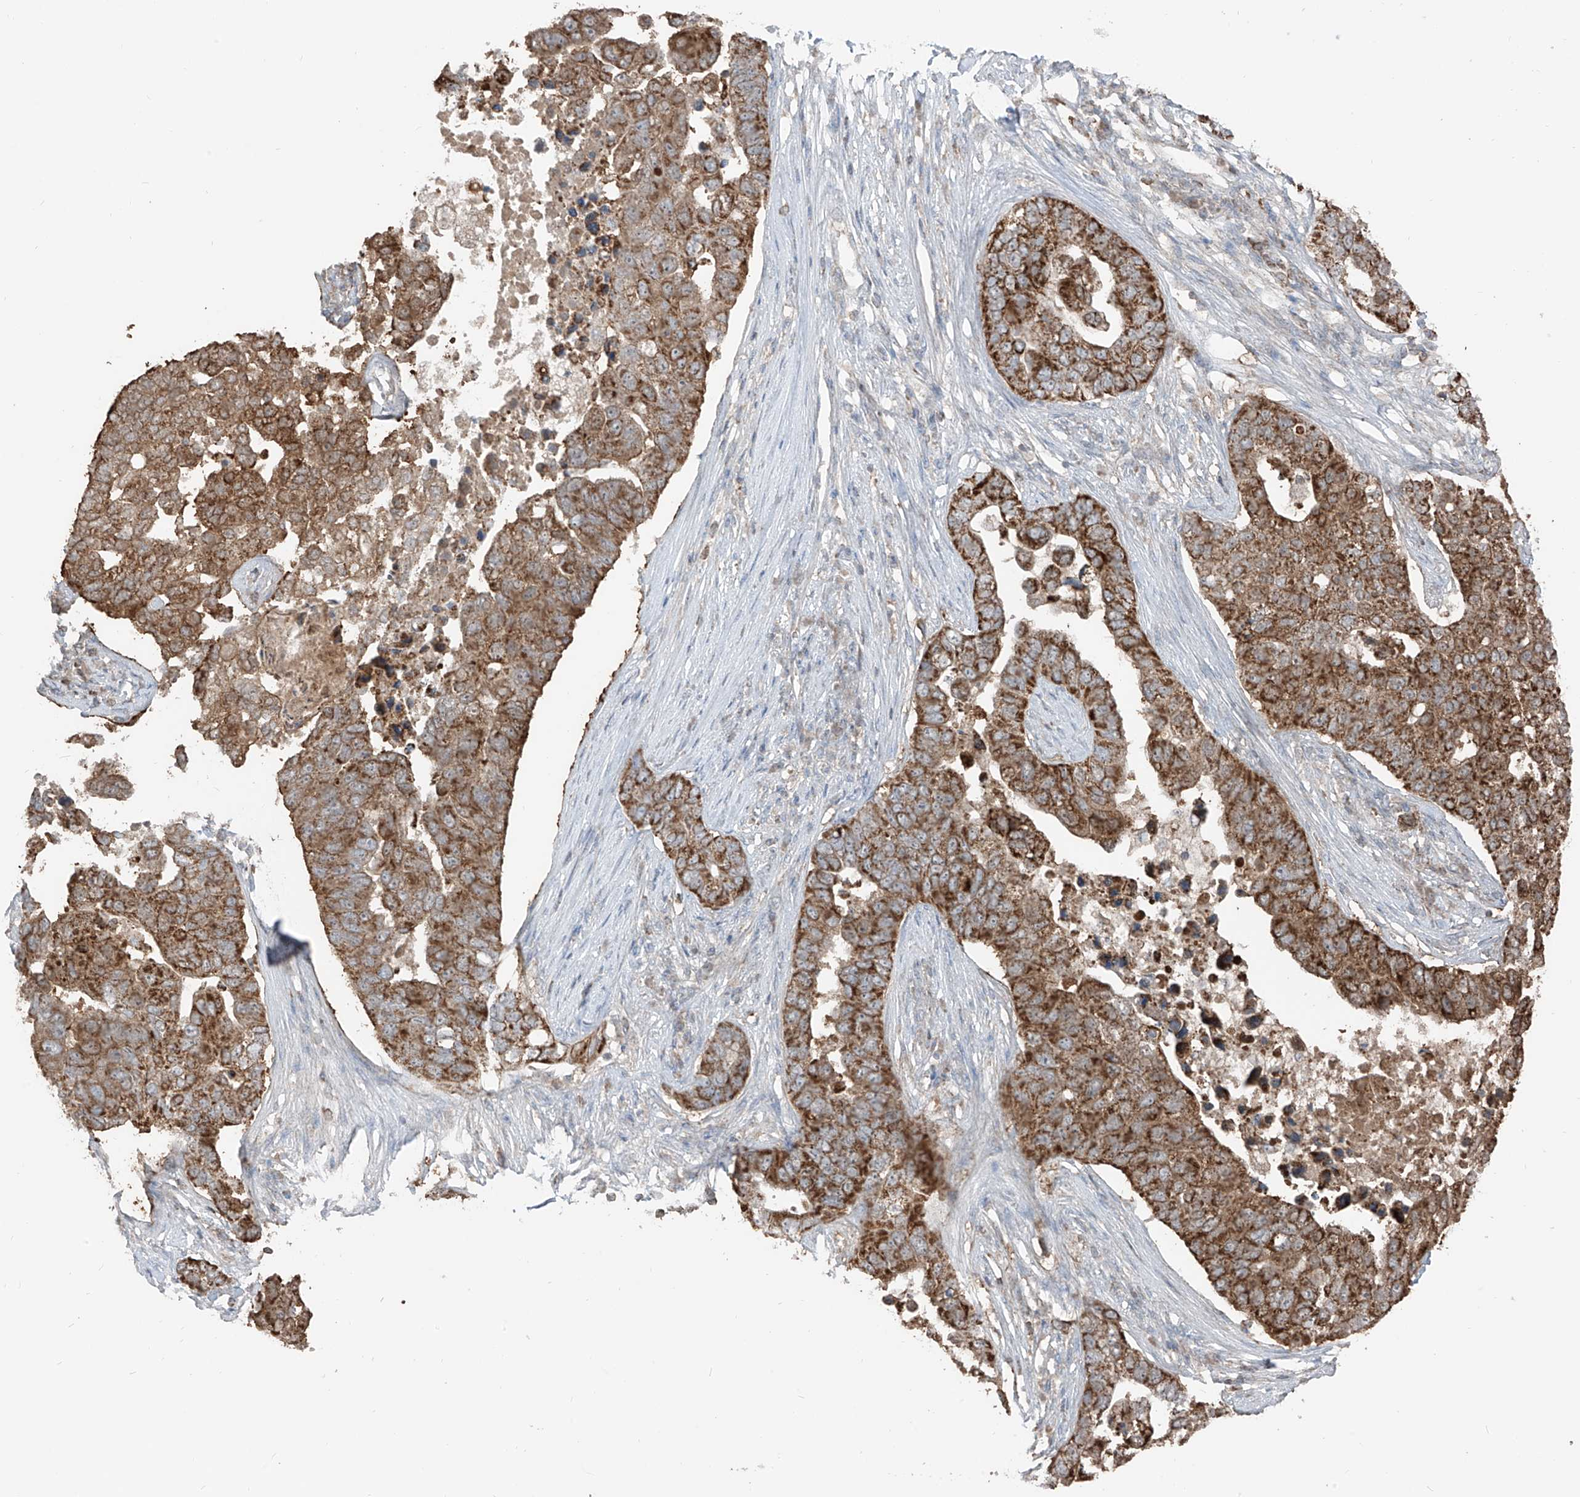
{"staining": {"intensity": "moderate", "quantity": ">75%", "location": "cytoplasmic/membranous"}, "tissue": "pancreatic cancer", "cell_type": "Tumor cells", "image_type": "cancer", "snomed": [{"axis": "morphology", "description": "Adenocarcinoma, NOS"}, {"axis": "topography", "description": "Pancreas"}], "caption": "Immunohistochemistry (IHC) of adenocarcinoma (pancreatic) shows medium levels of moderate cytoplasmic/membranous staining in about >75% of tumor cells.", "gene": "ETHE1", "patient": {"sex": "female", "age": 61}}